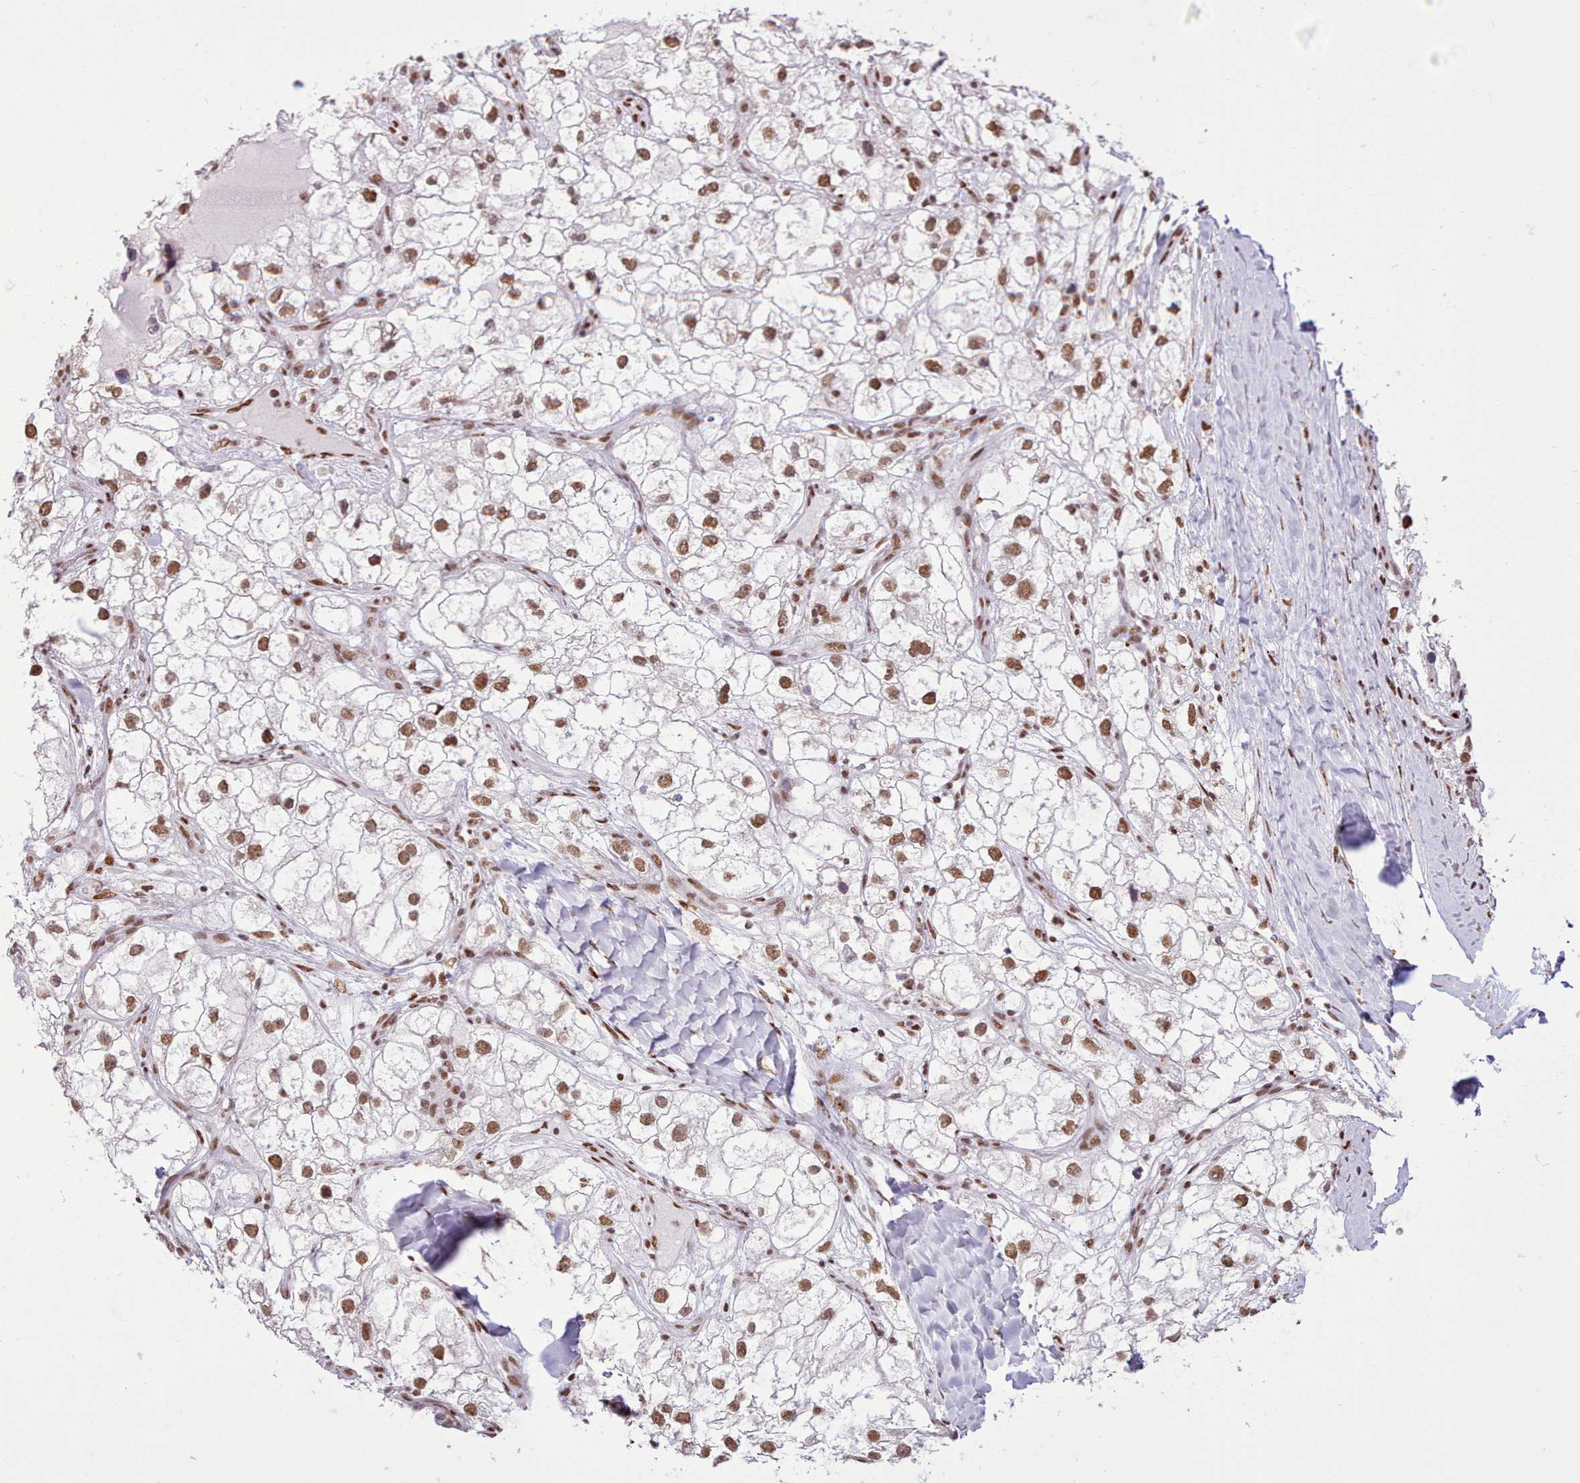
{"staining": {"intensity": "moderate", "quantity": ">75%", "location": "nuclear"}, "tissue": "renal cancer", "cell_type": "Tumor cells", "image_type": "cancer", "snomed": [{"axis": "morphology", "description": "Adenocarcinoma, NOS"}, {"axis": "topography", "description": "Kidney"}], "caption": "An image showing moderate nuclear positivity in approximately >75% of tumor cells in renal adenocarcinoma, as visualized by brown immunohistochemical staining.", "gene": "TAF15", "patient": {"sex": "male", "age": 59}}